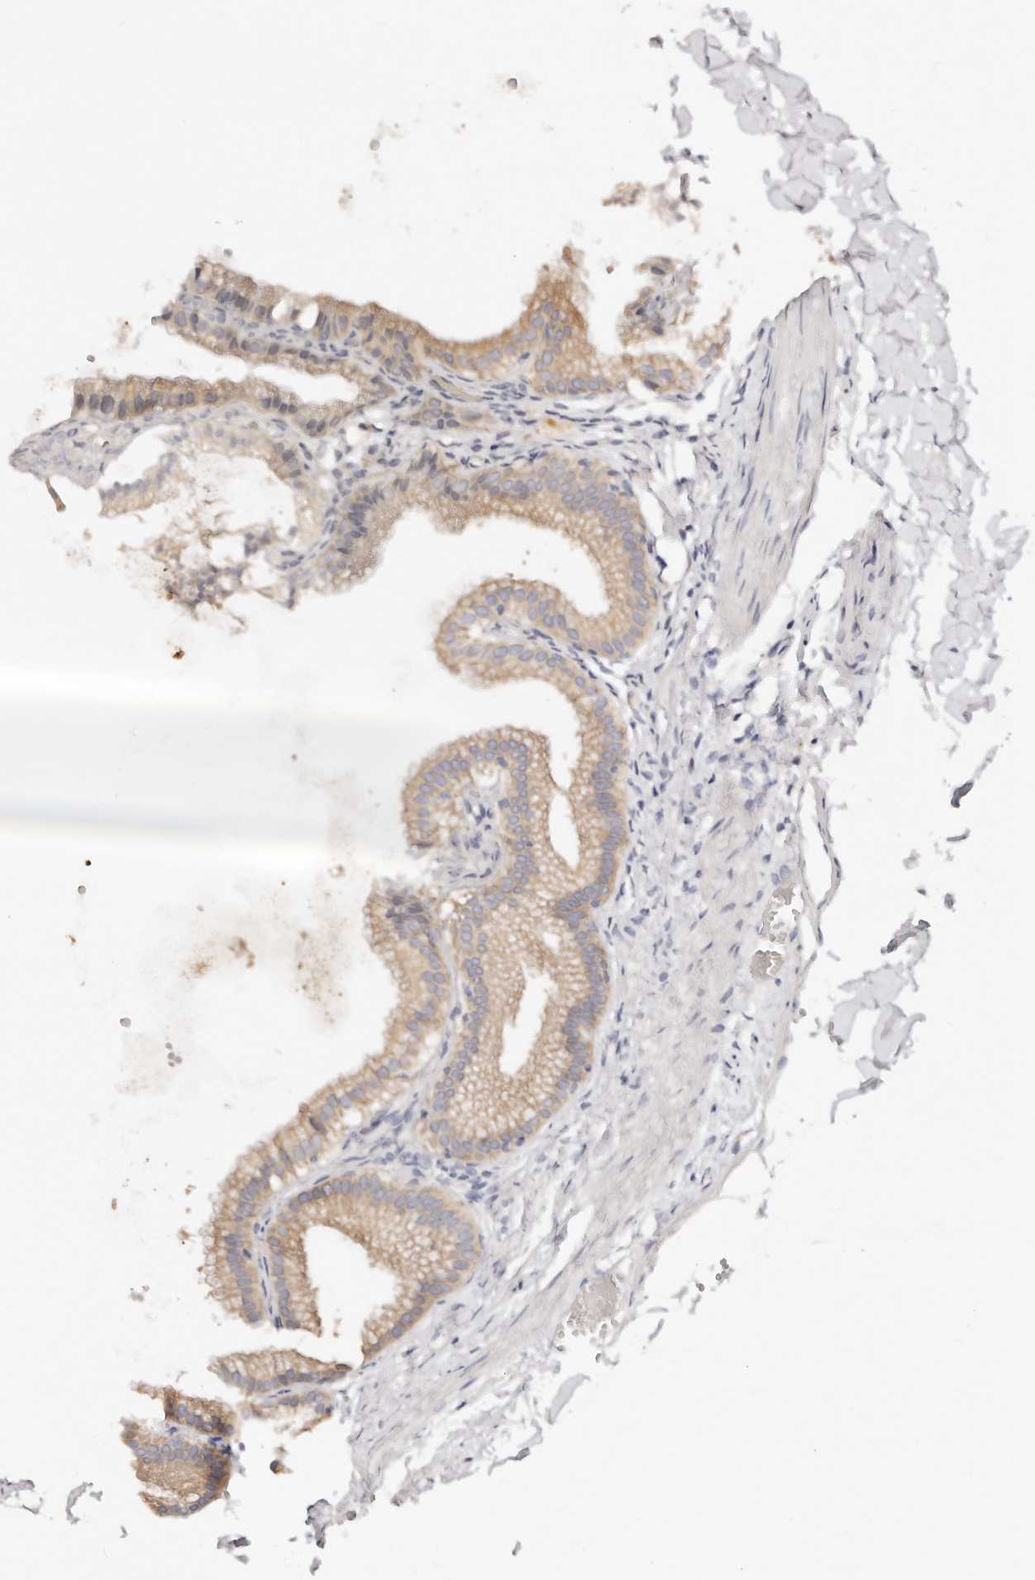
{"staining": {"intensity": "weak", "quantity": ">75%", "location": "cytoplasmic/membranous"}, "tissue": "gallbladder", "cell_type": "Glandular cells", "image_type": "normal", "snomed": [{"axis": "morphology", "description": "Normal tissue, NOS"}, {"axis": "topography", "description": "Gallbladder"}], "caption": "Gallbladder stained with DAB immunohistochemistry (IHC) demonstrates low levels of weak cytoplasmic/membranous positivity in about >75% of glandular cells.", "gene": "DNASE1", "patient": {"sex": "male", "age": 38}}